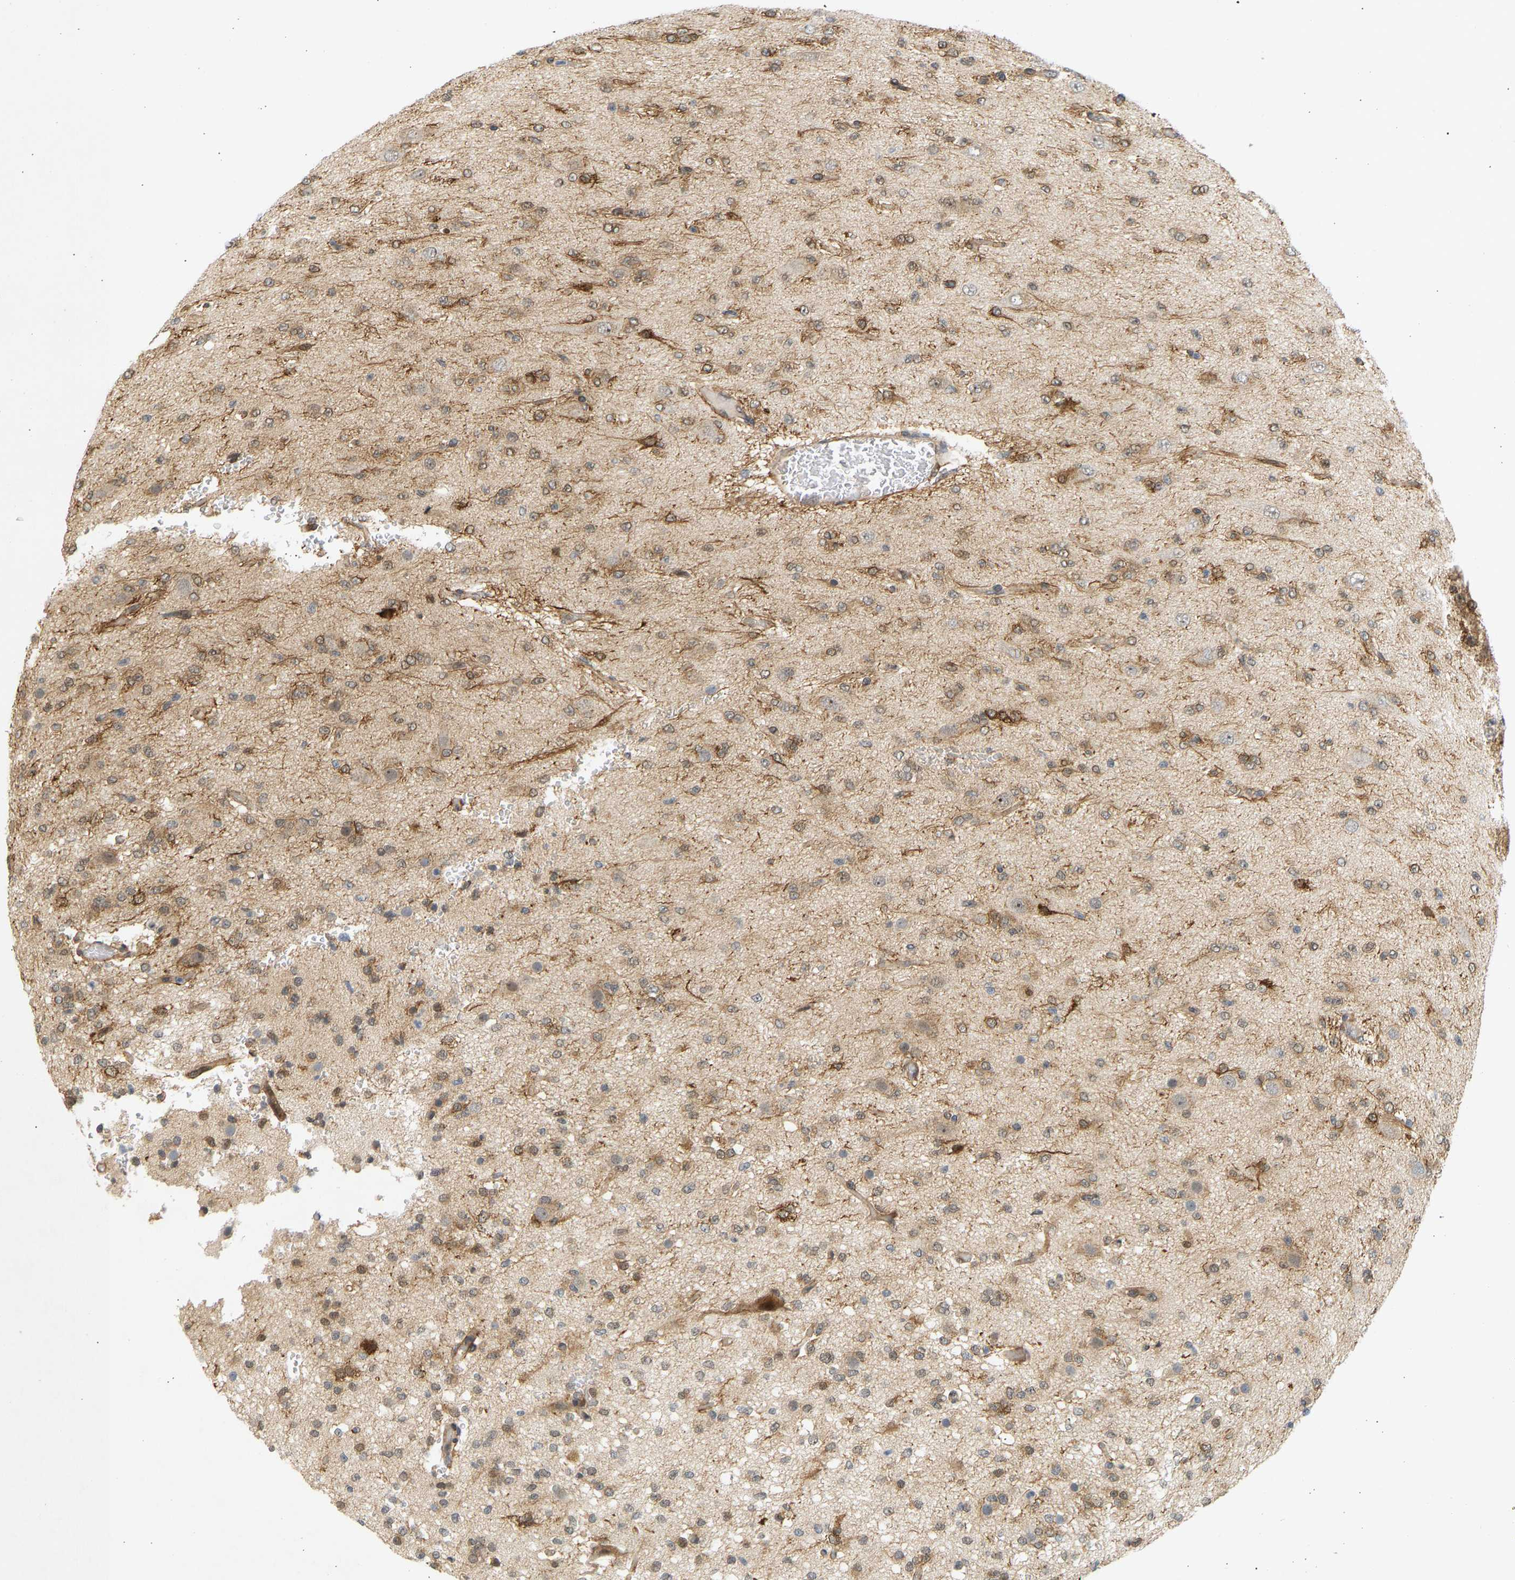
{"staining": {"intensity": "moderate", "quantity": ">75%", "location": "cytoplasmic/membranous"}, "tissue": "glioma", "cell_type": "Tumor cells", "image_type": "cancer", "snomed": [{"axis": "morphology", "description": "Glioma, malignant, Low grade"}, {"axis": "topography", "description": "Brain"}], "caption": "Immunohistochemical staining of human glioma displays medium levels of moderate cytoplasmic/membranous positivity in about >75% of tumor cells. The staining was performed using DAB (3,3'-diaminobenzidine), with brown indicating positive protein expression. Nuclei are stained blue with hematoxylin.", "gene": "BAG1", "patient": {"sex": "male", "age": 38}}